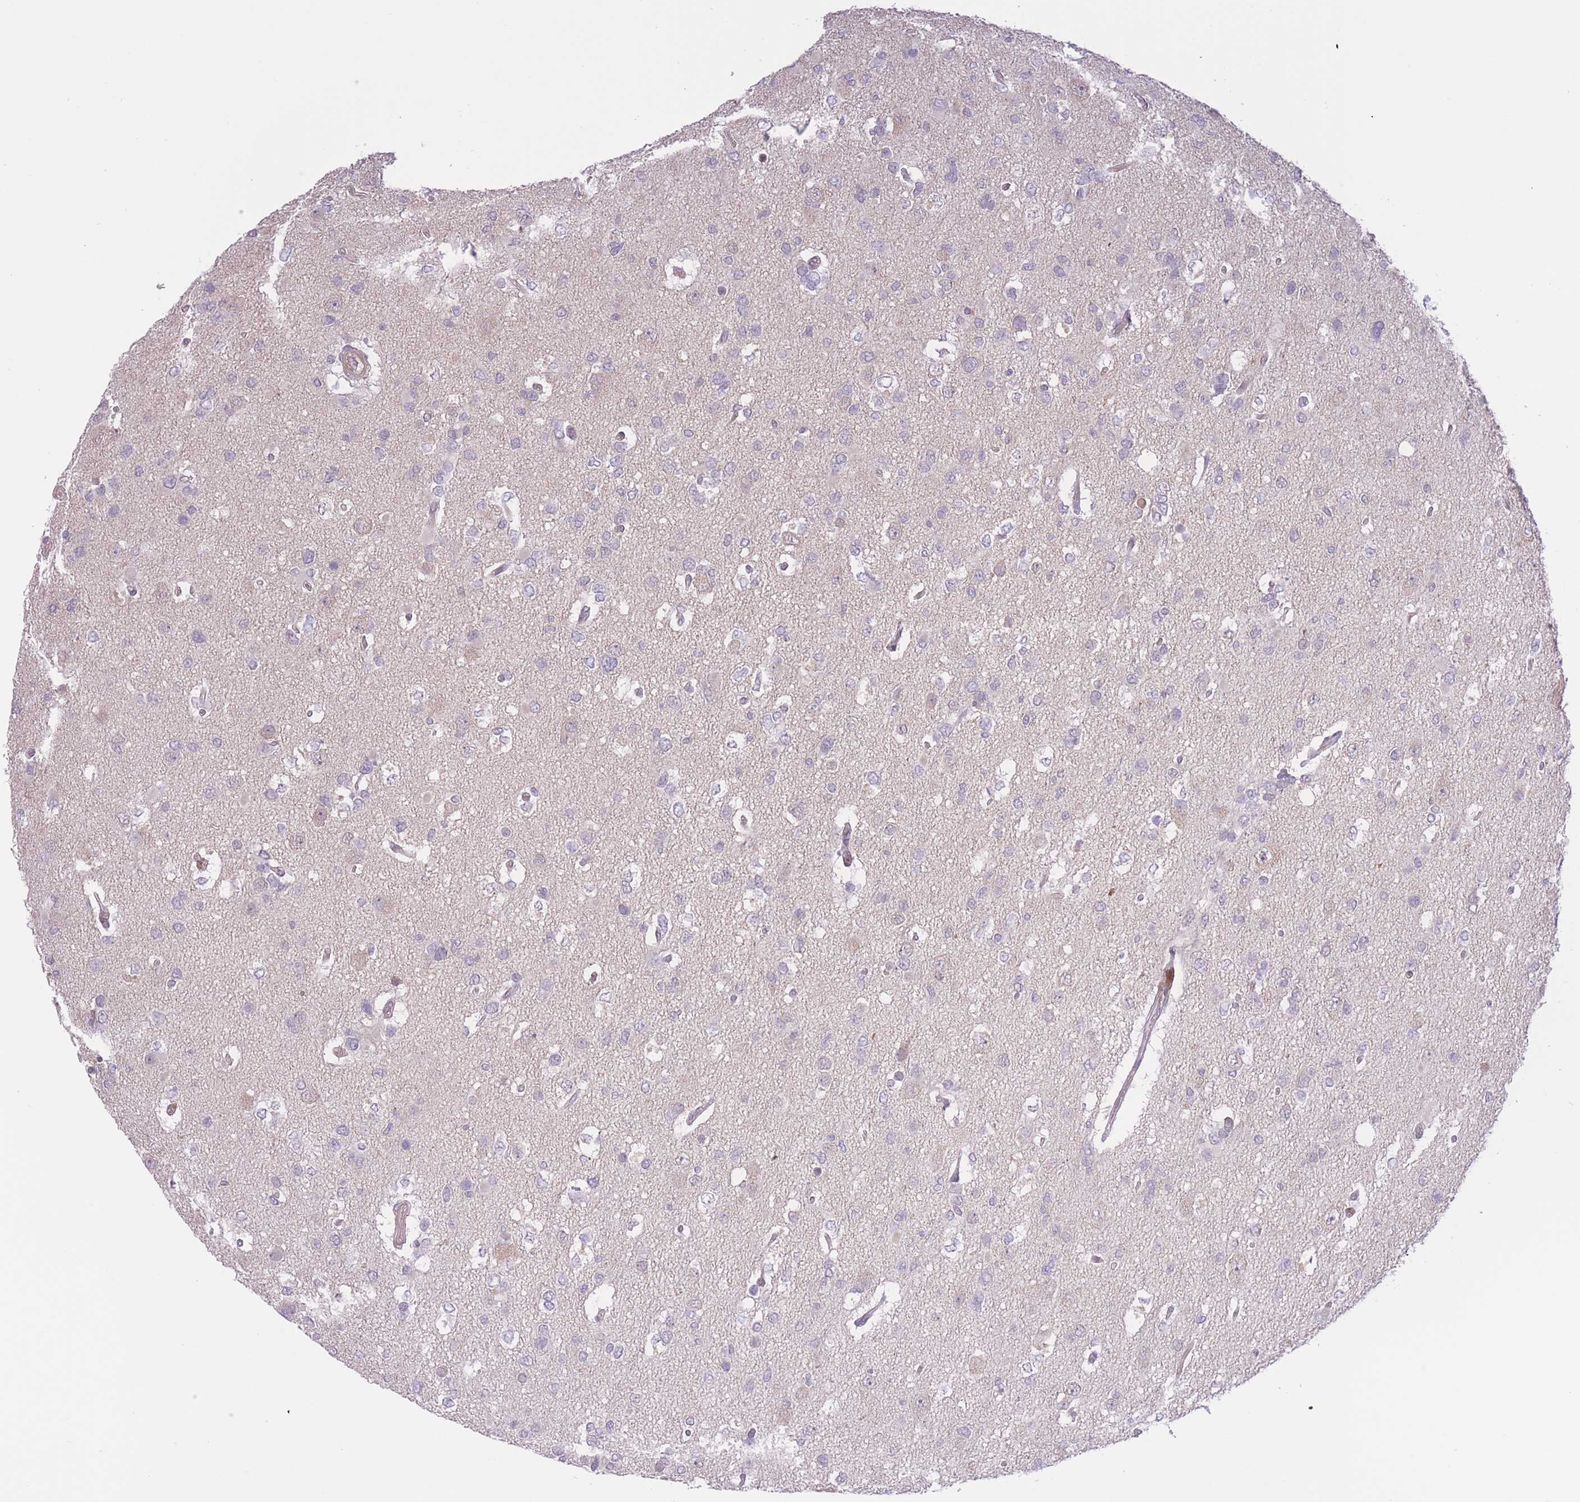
{"staining": {"intensity": "negative", "quantity": "none", "location": "none"}, "tissue": "glioma", "cell_type": "Tumor cells", "image_type": "cancer", "snomed": [{"axis": "morphology", "description": "Glioma, malignant, High grade"}, {"axis": "topography", "description": "Brain"}], "caption": "The immunohistochemistry photomicrograph has no significant staining in tumor cells of glioma tissue.", "gene": "FUT5", "patient": {"sex": "male", "age": 53}}